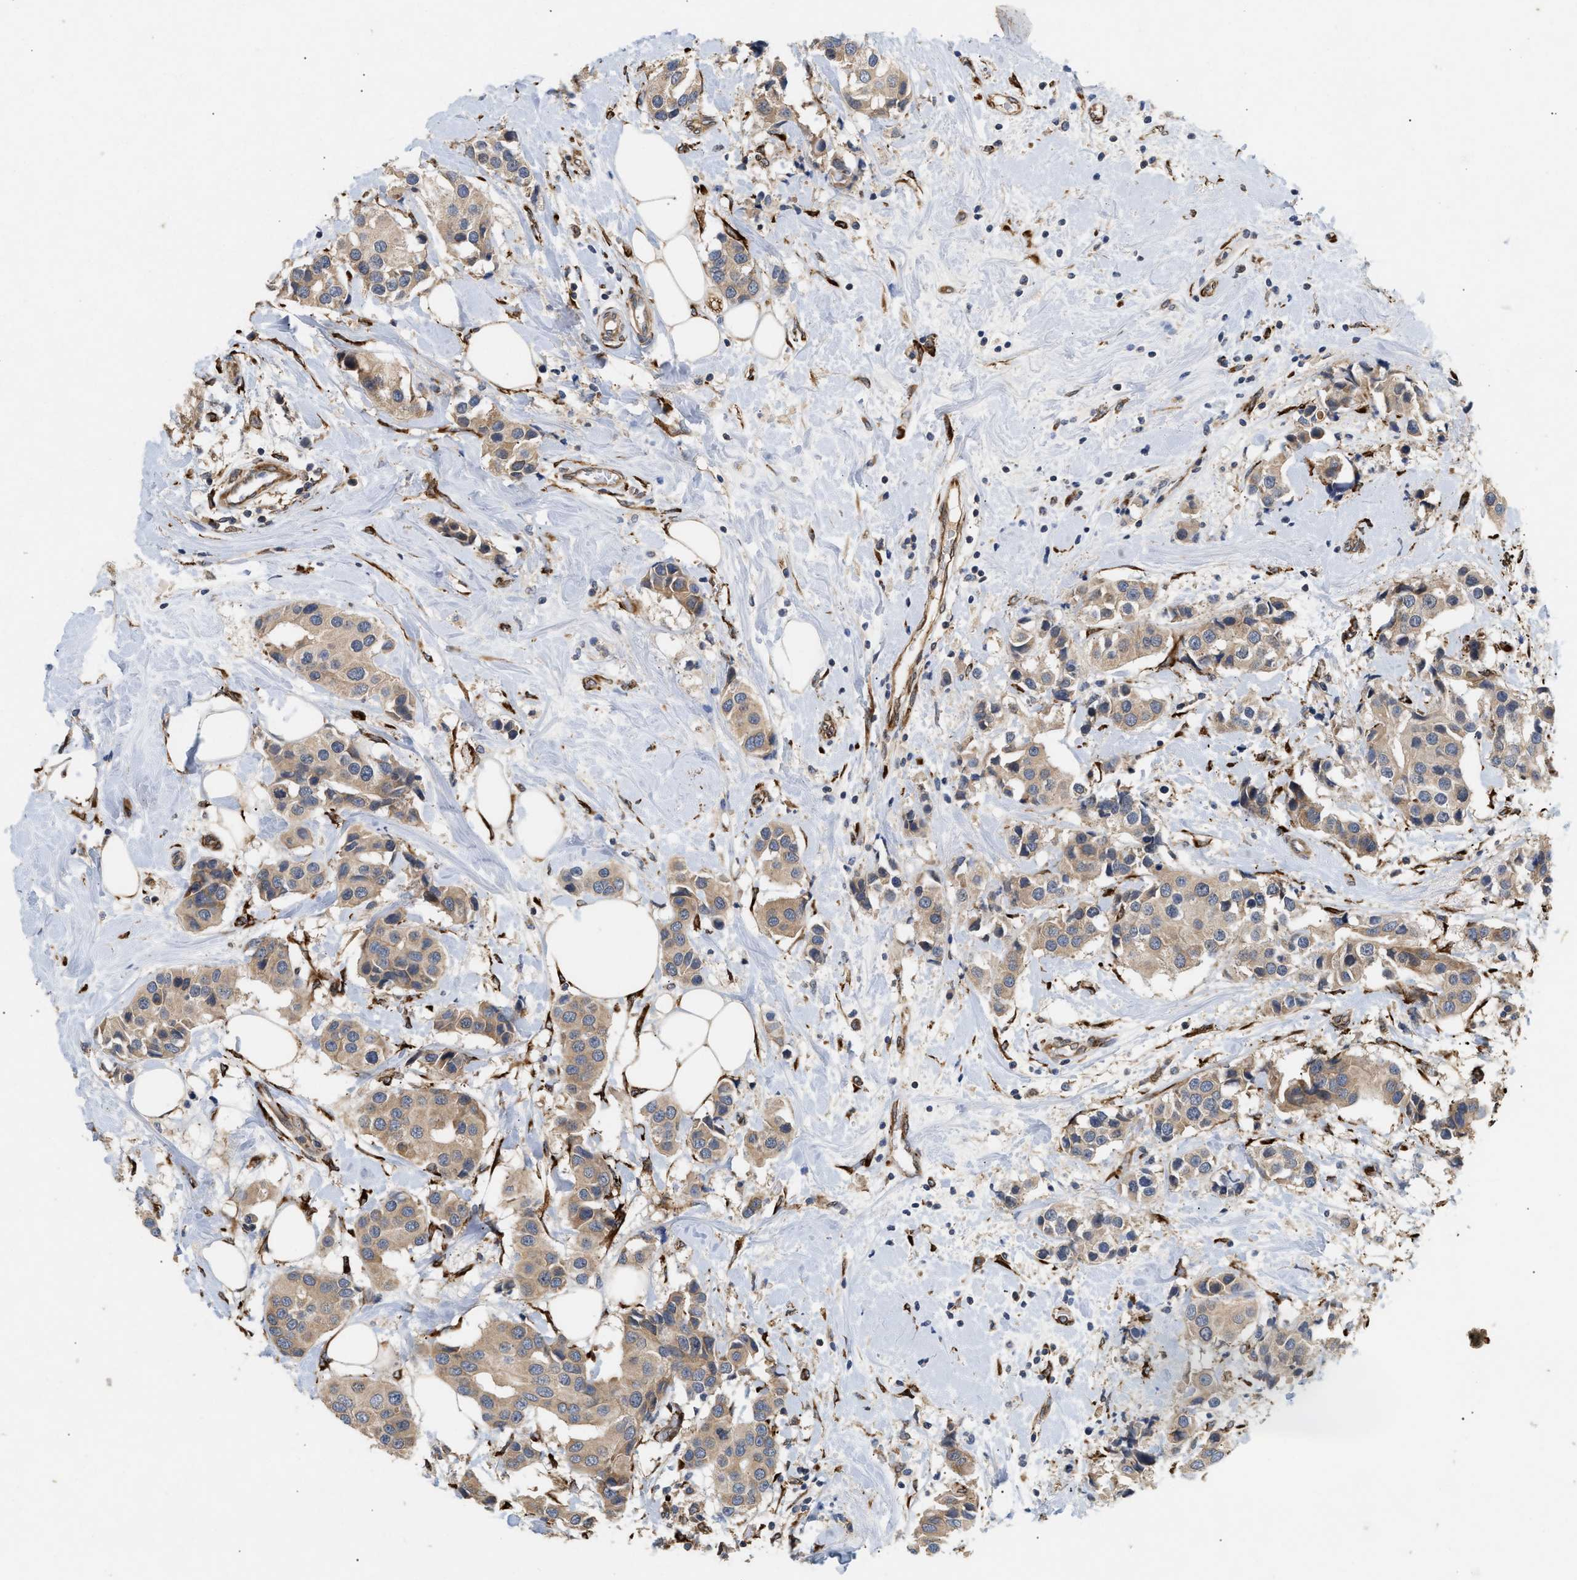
{"staining": {"intensity": "weak", "quantity": ">75%", "location": "cytoplasmic/membranous"}, "tissue": "breast cancer", "cell_type": "Tumor cells", "image_type": "cancer", "snomed": [{"axis": "morphology", "description": "Normal tissue, NOS"}, {"axis": "morphology", "description": "Duct carcinoma"}, {"axis": "topography", "description": "Breast"}], "caption": "Weak cytoplasmic/membranous protein positivity is identified in approximately >75% of tumor cells in breast cancer.", "gene": "PLCD1", "patient": {"sex": "female", "age": 39}}